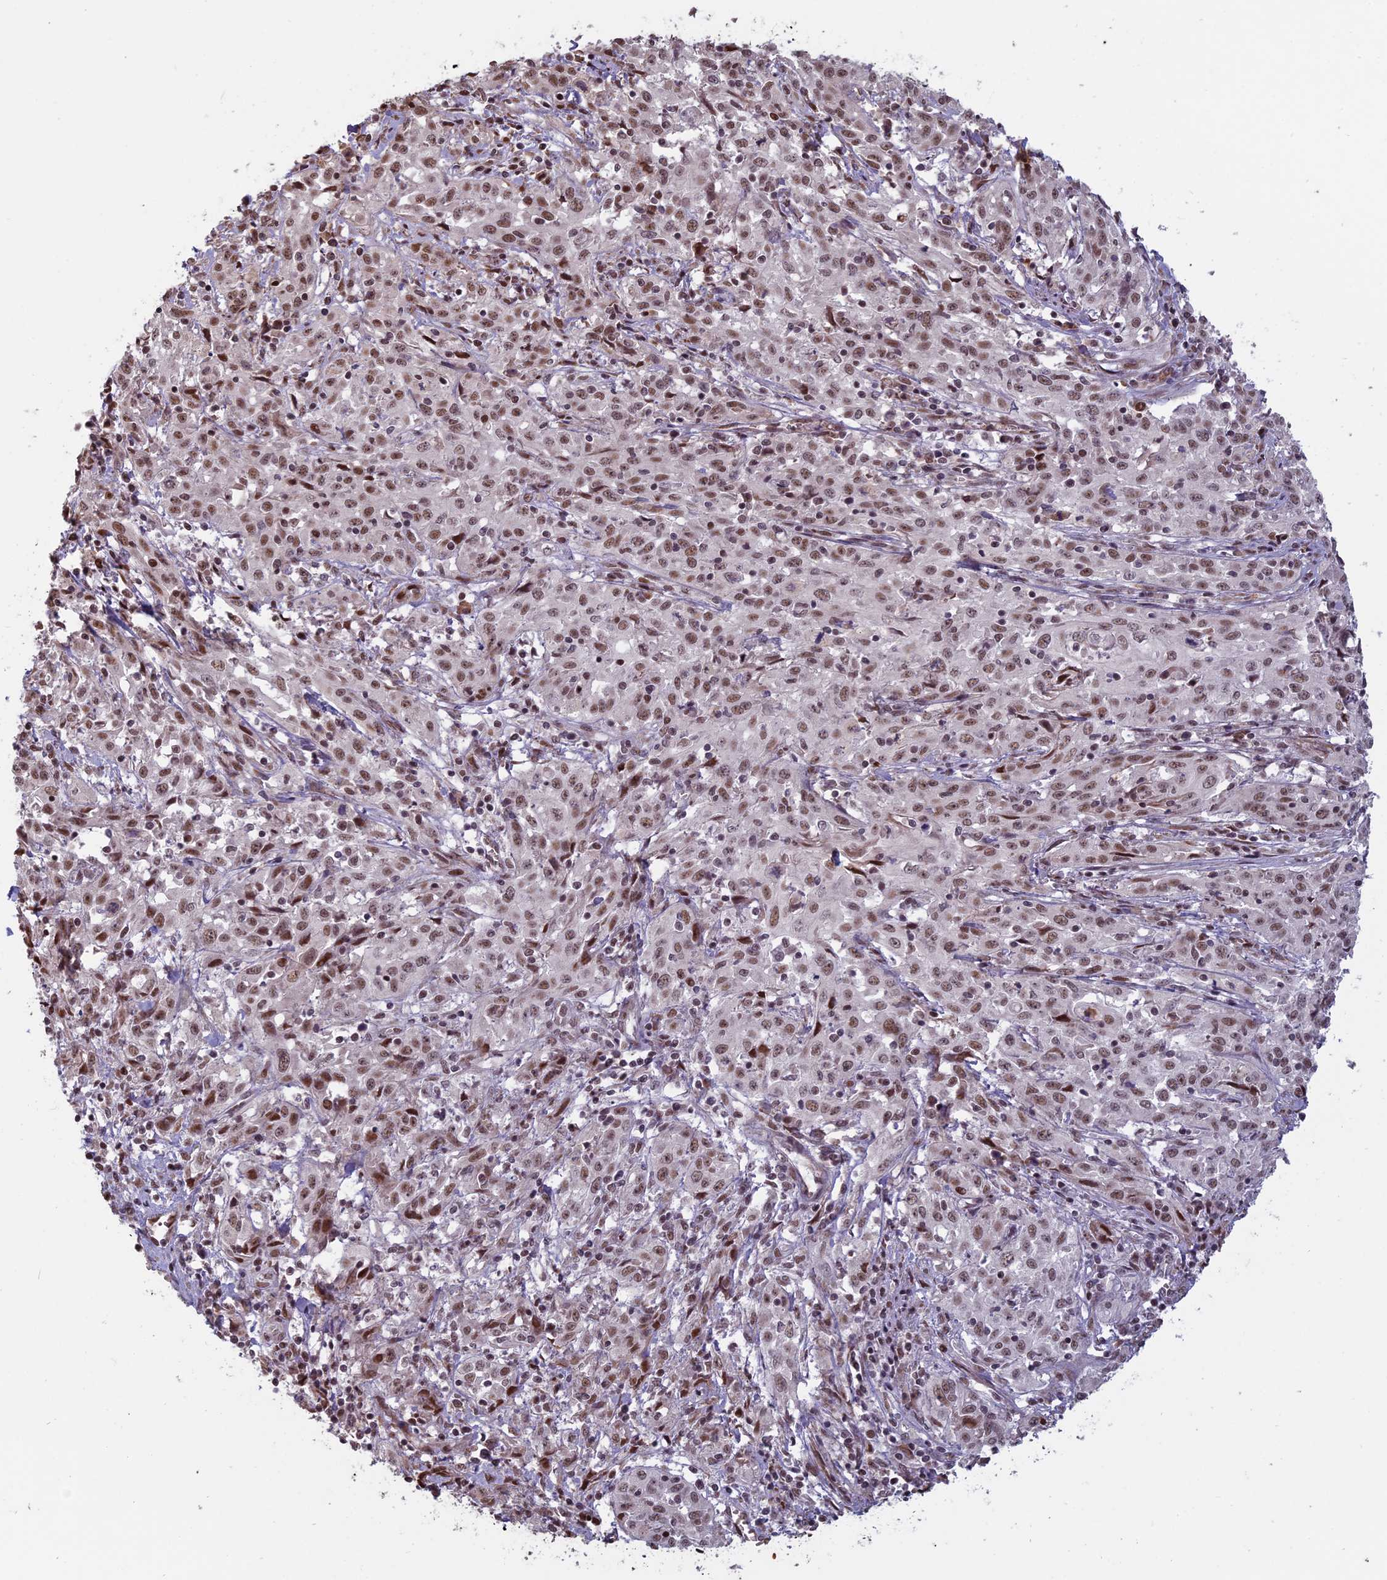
{"staining": {"intensity": "moderate", "quantity": ">75%", "location": "nuclear"}, "tissue": "cervical cancer", "cell_type": "Tumor cells", "image_type": "cancer", "snomed": [{"axis": "morphology", "description": "Squamous cell carcinoma, NOS"}, {"axis": "topography", "description": "Cervix"}], "caption": "Tumor cells exhibit moderate nuclear staining in about >75% of cells in cervical cancer.", "gene": "MFAP1", "patient": {"sex": "female", "age": 57}}